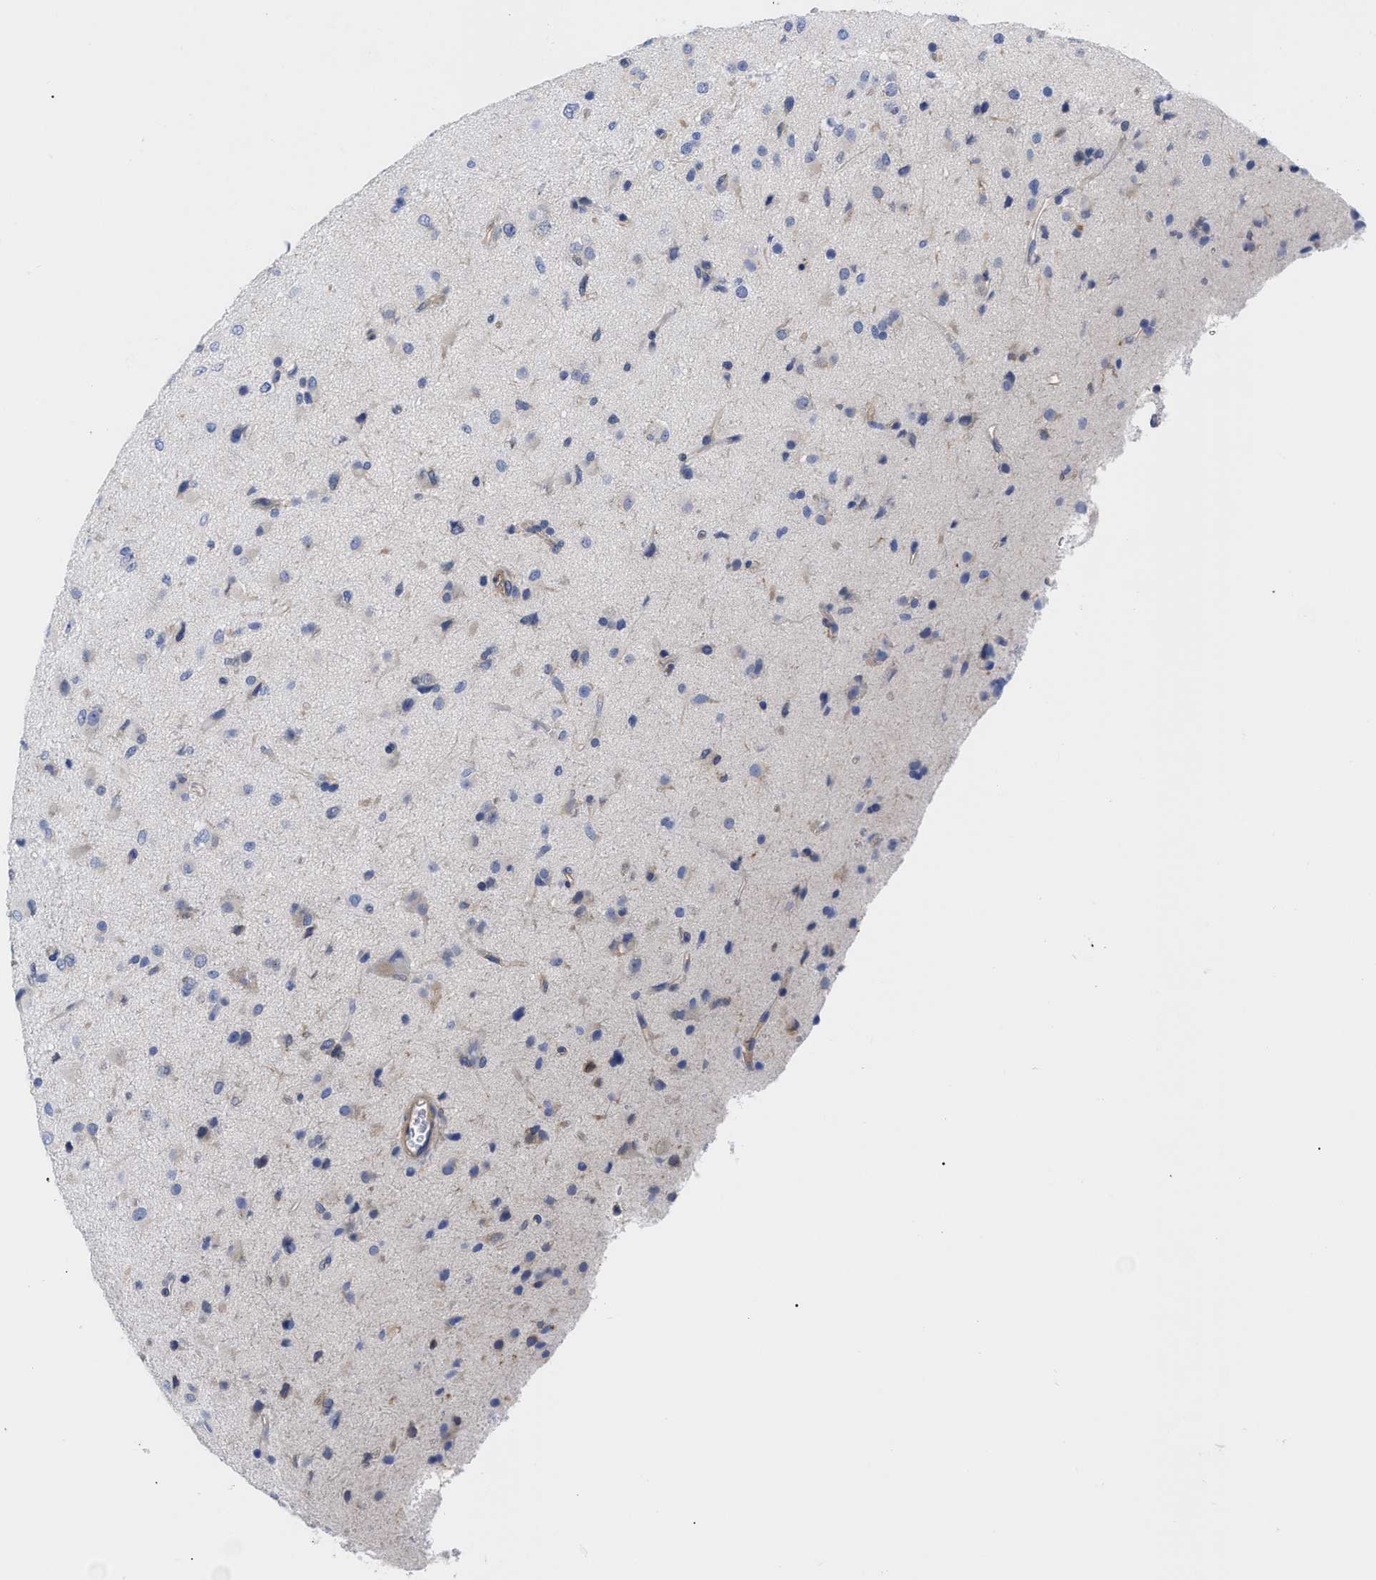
{"staining": {"intensity": "weak", "quantity": "<25%", "location": "cytoplasmic/membranous"}, "tissue": "glioma", "cell_type": "Tumor cells", "image_type": "cancer", "snomed": [{"axis": "morphology", "description": "Glioma, malignant, Low grade"}, {"axis": "topography", "description": "Brain"}], "caption": "Tumor cells show no significant expression in malignant low-grade glioma.", "gene": "IRAG2", "patient": {"sex": "male", "age": 65}}